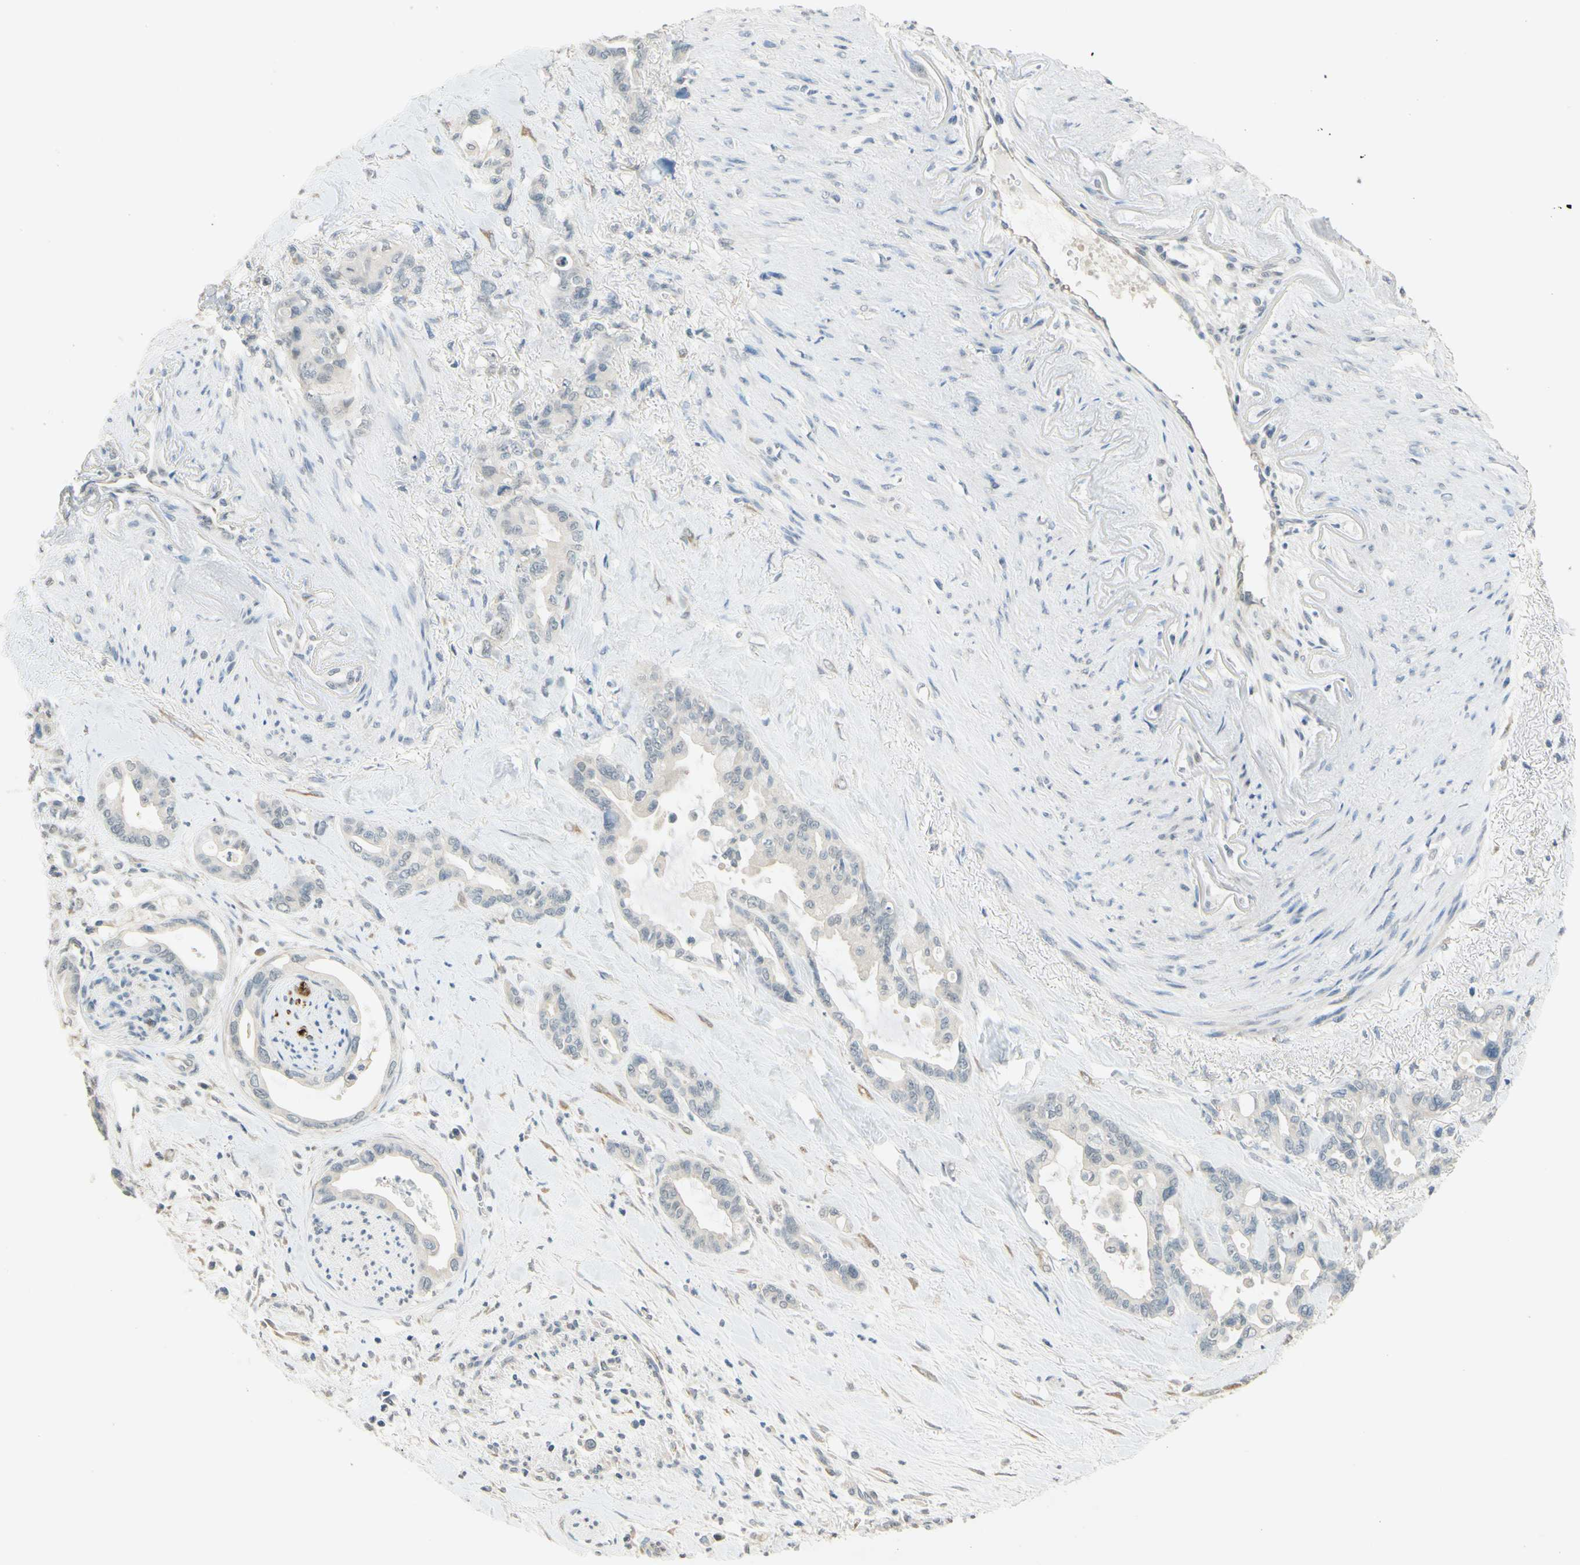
{"staining": {"intensity": "weak", "quantity": "25%-75%", "location": "cytoplasmic/membranous"}, "tissue": "pancreatic cancer", "cell_type": "Tumor cells", "image_type": "cancer", "snomed": [{"axis": "morphology", "description": "Adenocarcinoma, NOS"}, {"axis": "topography", "description": "Pancreas"}], "caption": "Immunohistochemical staining of adenocarcinoma (pancreatic) displays low levels of weak cytoplasmic/membranous protein staining in about 25%-75% of tumor cells. (Stains: DAB (3,3'-diaminobenzidine) in brown, nuclei in blue, Microscopy: brightfield microscopy at high magnification).", "gene": "MAG", "patient": {"sex": "male", "age": 70}}